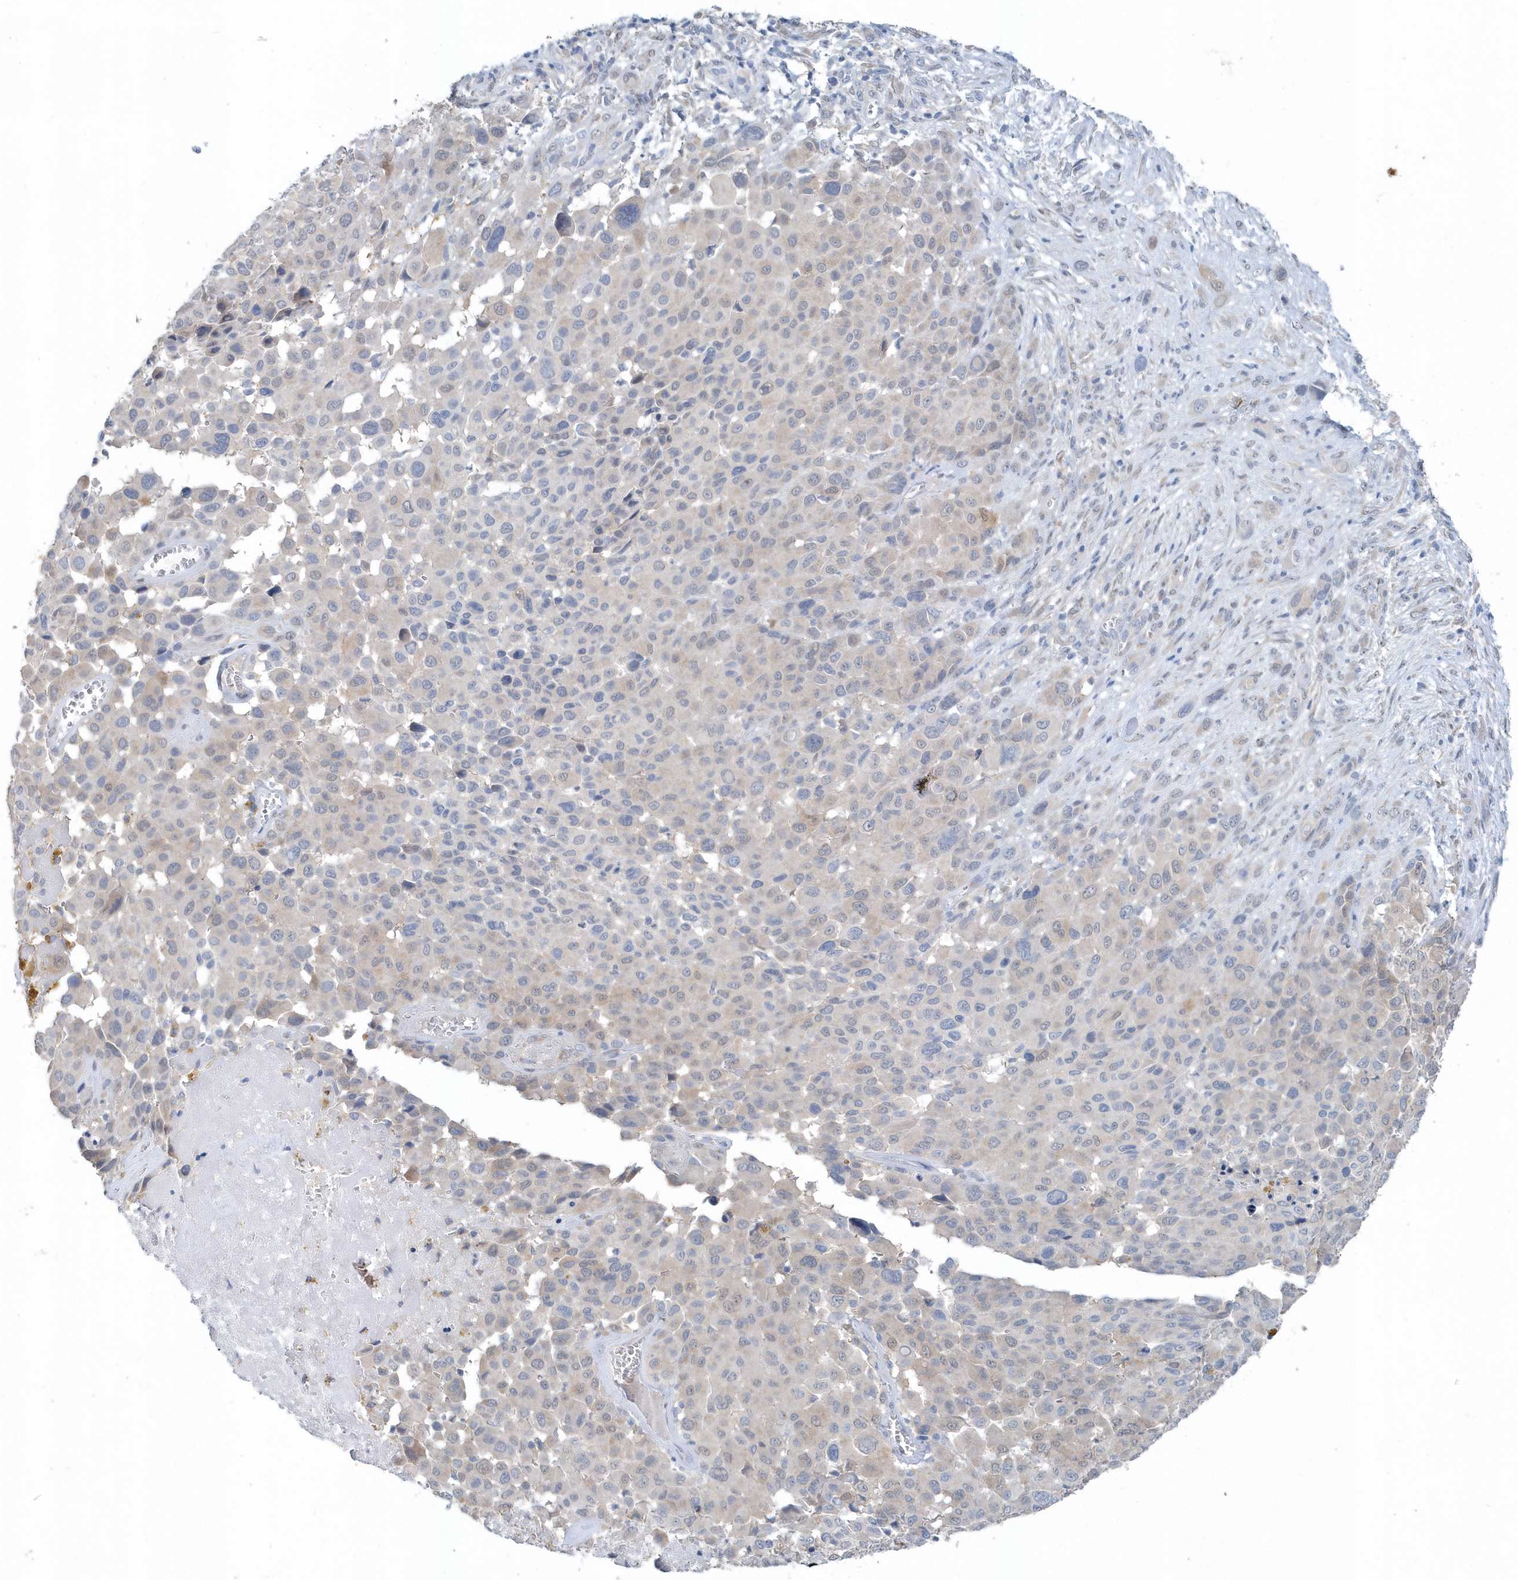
{"staining": {"intensity": "negative", "quantity": "none", "location": "none"}, "tissue": "melanoma", "cell_type": "Tumor cells", "image_type": "cancer", "snomed": [{"axis": "morphology", "description": "Malignant melanoma, NOS"}, {"axis": "topography", "description": "Skin of trunk"}], "caption": "Tumor cells are negative for brown protein staining in melanoma.", "gene": "PFN2", "patient": {"sex": "male", "age": 71}}